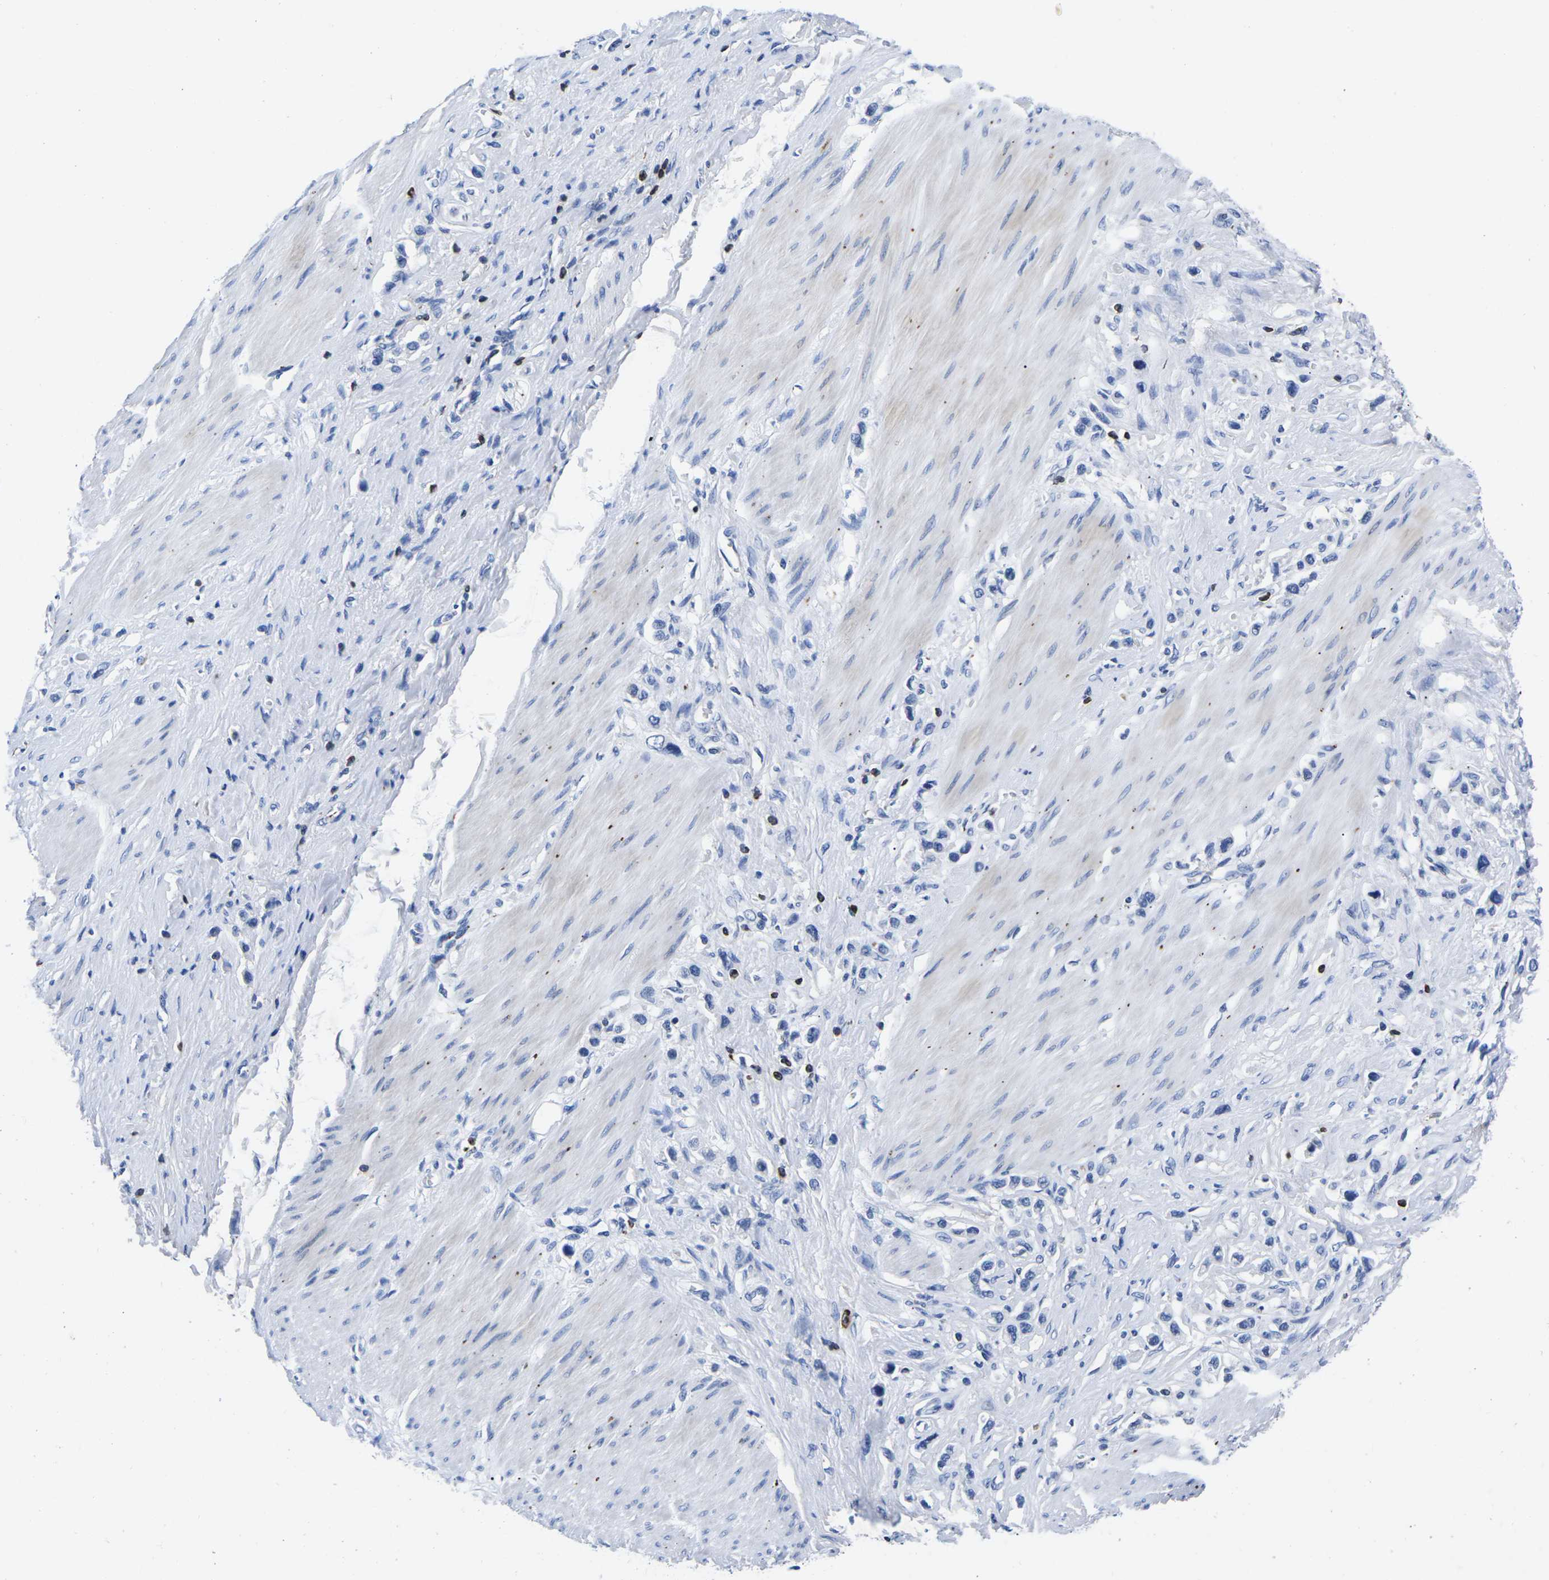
{"staining": {"intensity": "negative", "quantity": "none", "location": "none"}, "tissue": "stomach cancer", "cell_type": "Tumor cells", "image_type": "cancer", "snomed": [{"axis": "morphology", "description": "Adenocarcinoma, NOS"}, {"axis": "topography", "description": "Stomach"}], "caption": "Stomach cancer was stained to show a protein in brown. There is no significant staining in tumor cells.", "gene": "CTSW", "patient": {"sex": "female", "age": 65}}